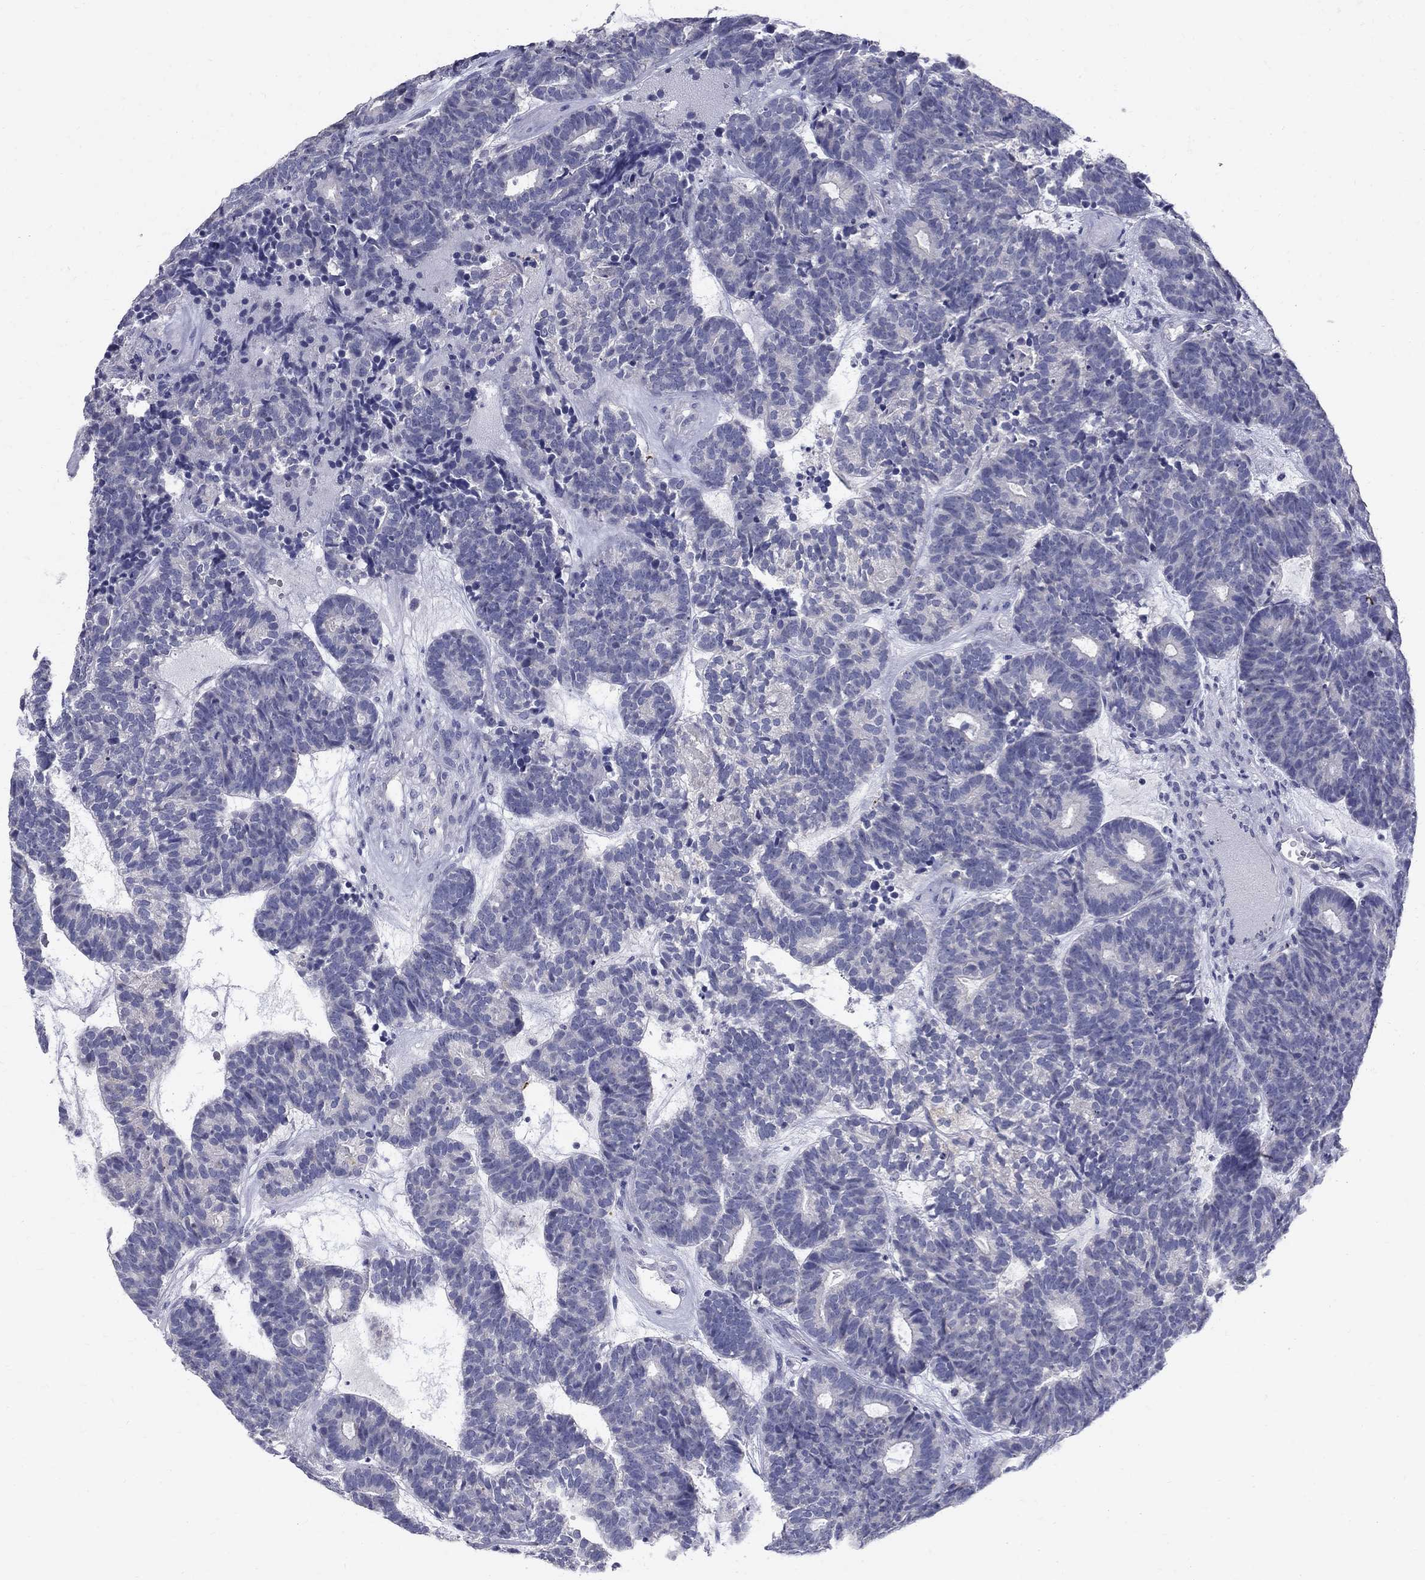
{"staining": {"intensity": "negative", "quantity": "none", "location": "none"}, "tissue": "head and neck cancer", "cell_type": "Tumor cells", "image_type": "cancer", "snomed": [{"axis": "morphology", "description": "Adenocarcinoma, NOS"}, {"axis": "topography", "description": "Head-Neck"}], "caption": "Tumor cells are negative for brown protein staining in head and neck cancer. The staining was performed using DAB to visualize the protein expression in brown, while the nuclei were stained in blue with hematoxylin (Magnification: 20x).", "gene": "TP53TG5", "patient": {"sex": "female", "age": 81}}